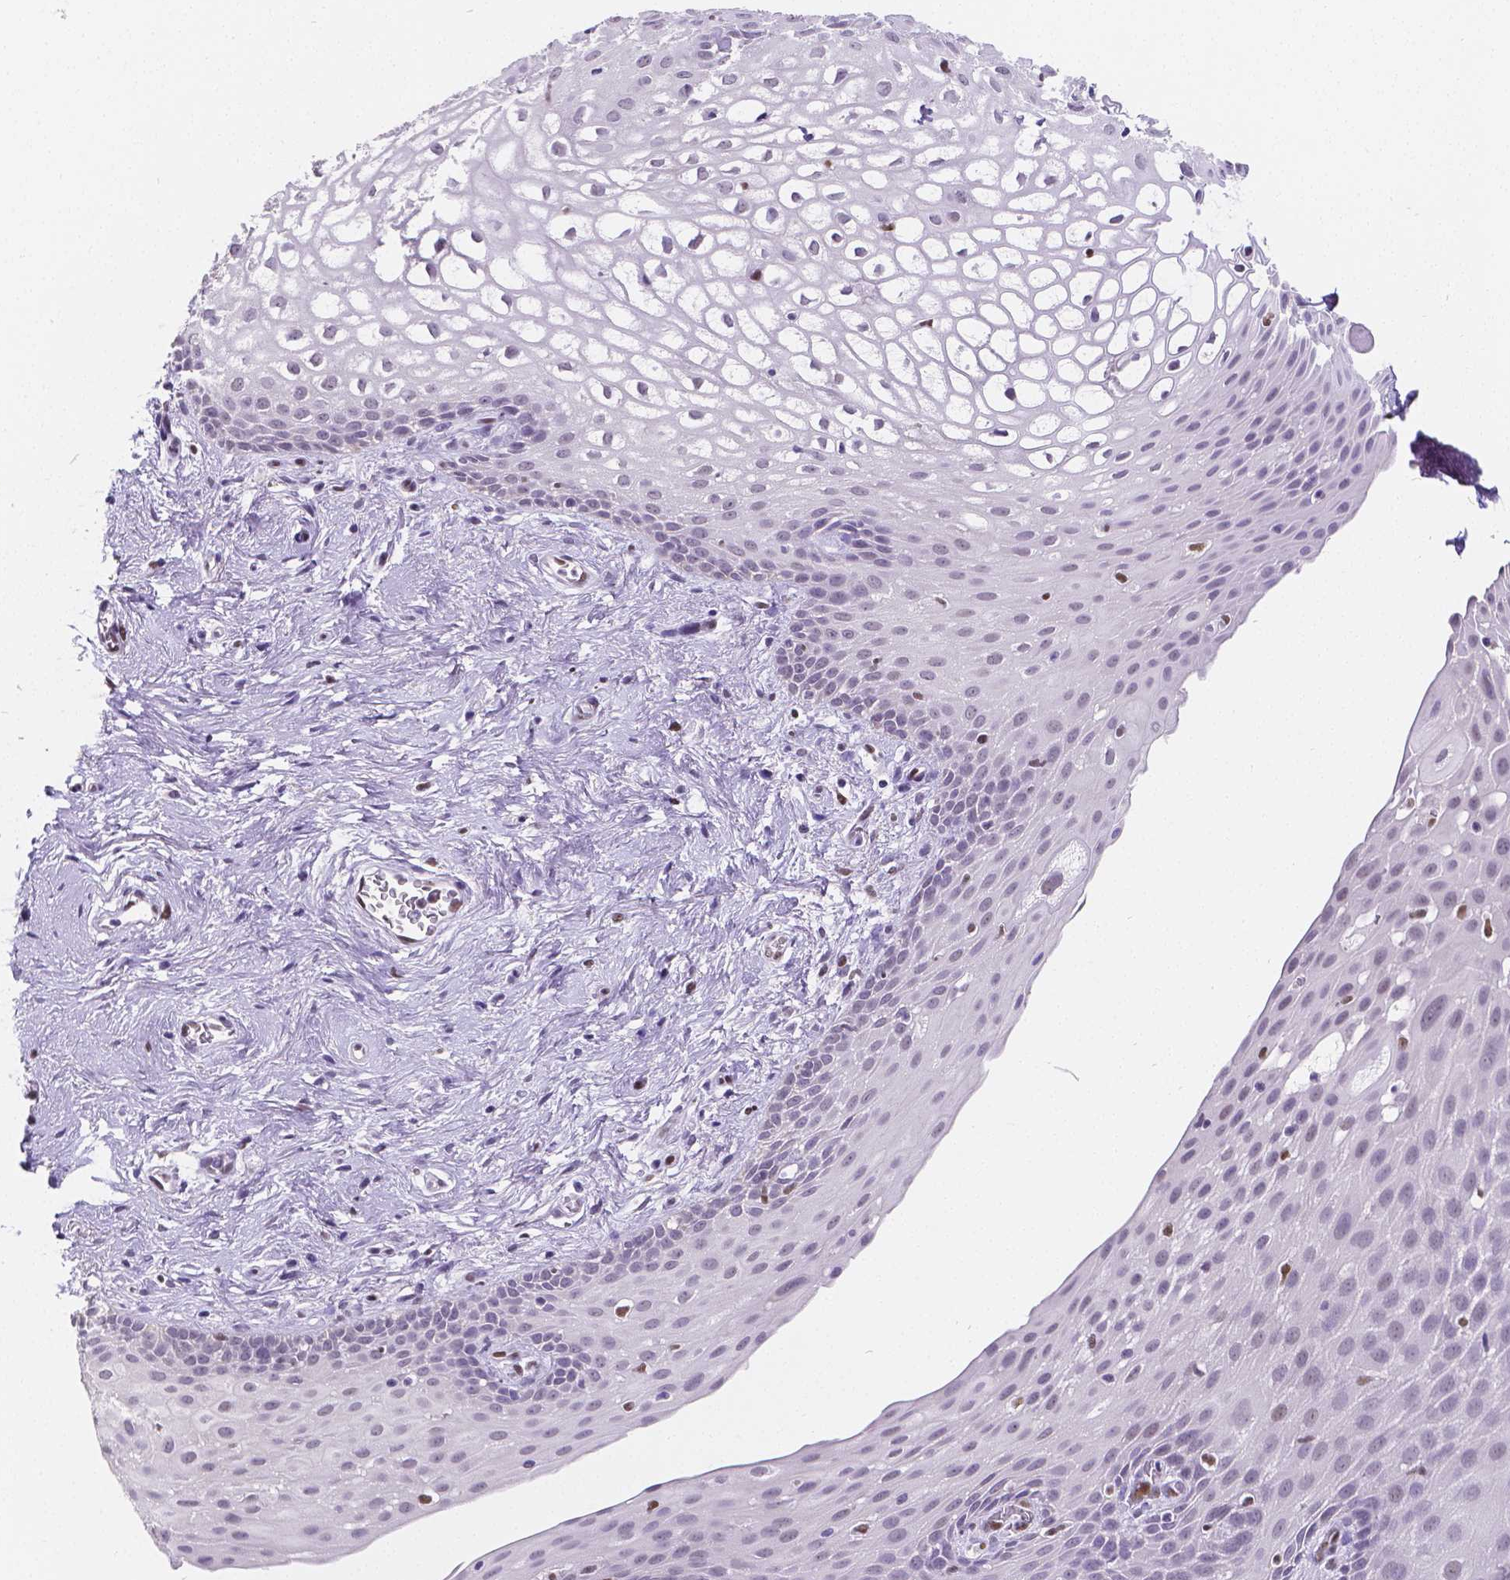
{"staining": {"intensity": "negative", "quantity": "none", "location": "none"}, "tissue": "skin", "cell_type": "Epidermal cells", "image_type": "normal", "snomed": [{"axis": "morphology", "description": "Normal tissue, NOS"}, {"axis": "topography", "description": "Anal"}], "caption": "High power microscopy histopathology image of an immunohistochemistry (IHC) photomicrograph of benign skin, revealing no significant positivity in epidermal cells. Nuclei are stained in blue.", "gene": "MEF2C", "patient": {"sex": "female", "age": 46}}